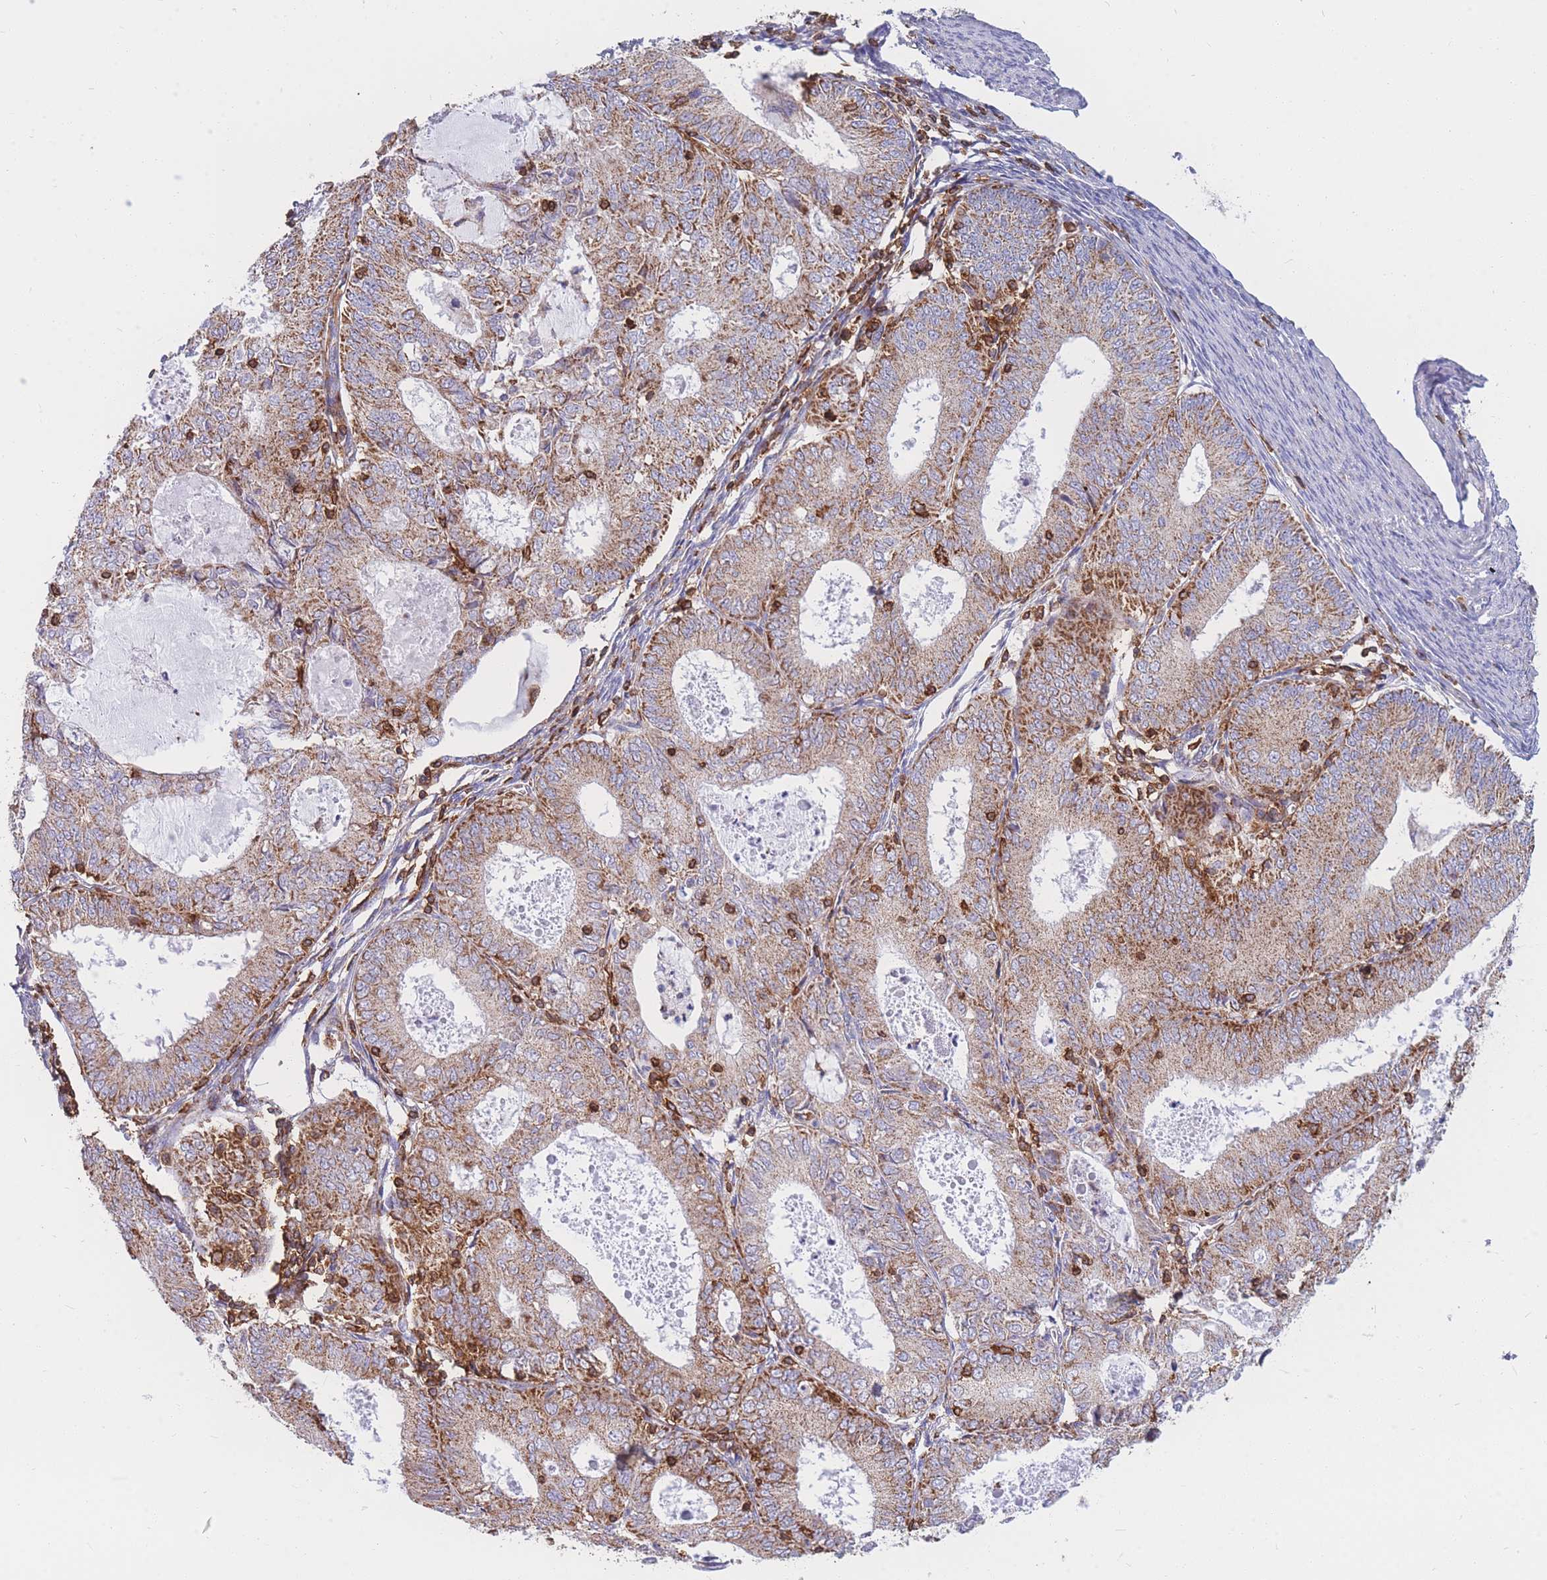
{"staining": {"intensity": "weak", "quantity": ">75%", "location": "cytoplasmic/membranous"}, "tissue": "endometrial cancer", "cell_type": "Tumor cells", "image_type": "cancer", "snomed": [{"axis": "morphology", "description": "Adenocarcinoma, NOS"}, {"axis": "topography", "description": "Endometrium"}], "caption": "Adenocarcinoma (endometrial) tissue reveals weak cytoplasmic/membranous positivity in about >75% of tumor cells, visualized by immunohistochemistry. The staining was performed using DAB (3,3'-diaminobenzidine), with brown indicating positive protein expression. Nuclei are stained blue with hematoxylin.", "gene": "MRPL54", "patient": {"sex": "female", "age": 57}}